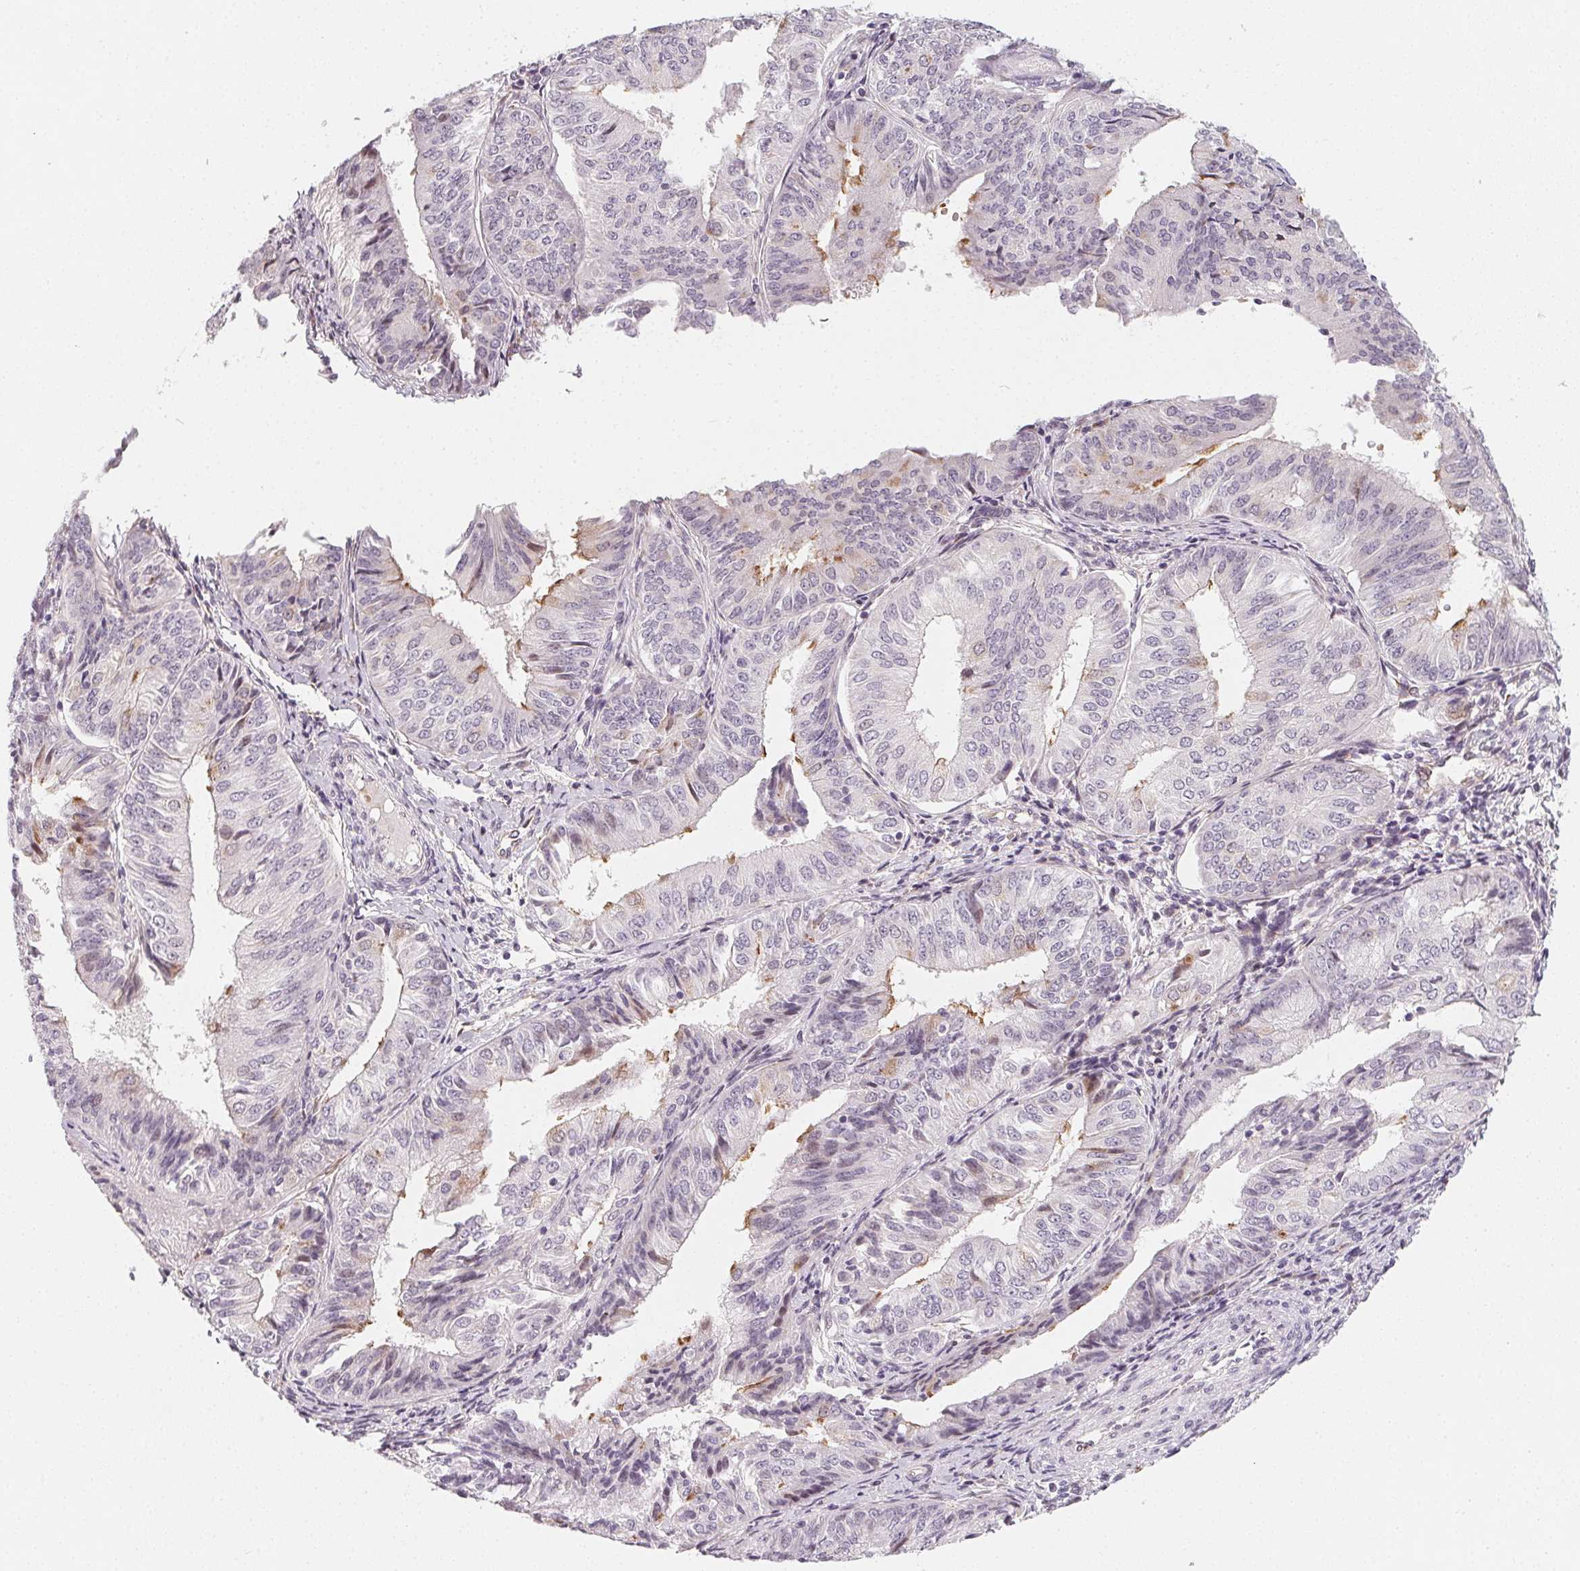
{"staining": {"intensity": "negative", "quantity": "none", "location": "none"}, "tissue": "endometrial cancer", "cell_type": "Tumor cells", "image_type": "cancer", "snomed": [{"axis": "morphology", "description": "Adenocarcinoma, NOS"}, {"axis": "topography", "description": "Endometrium"}], "caption": "Image shows no protein expression in tumor cells of adenocarcinoma (endometrial) tissue.", "gene": "CCDC96", "patient": {"sex": "female", "age": 58}}